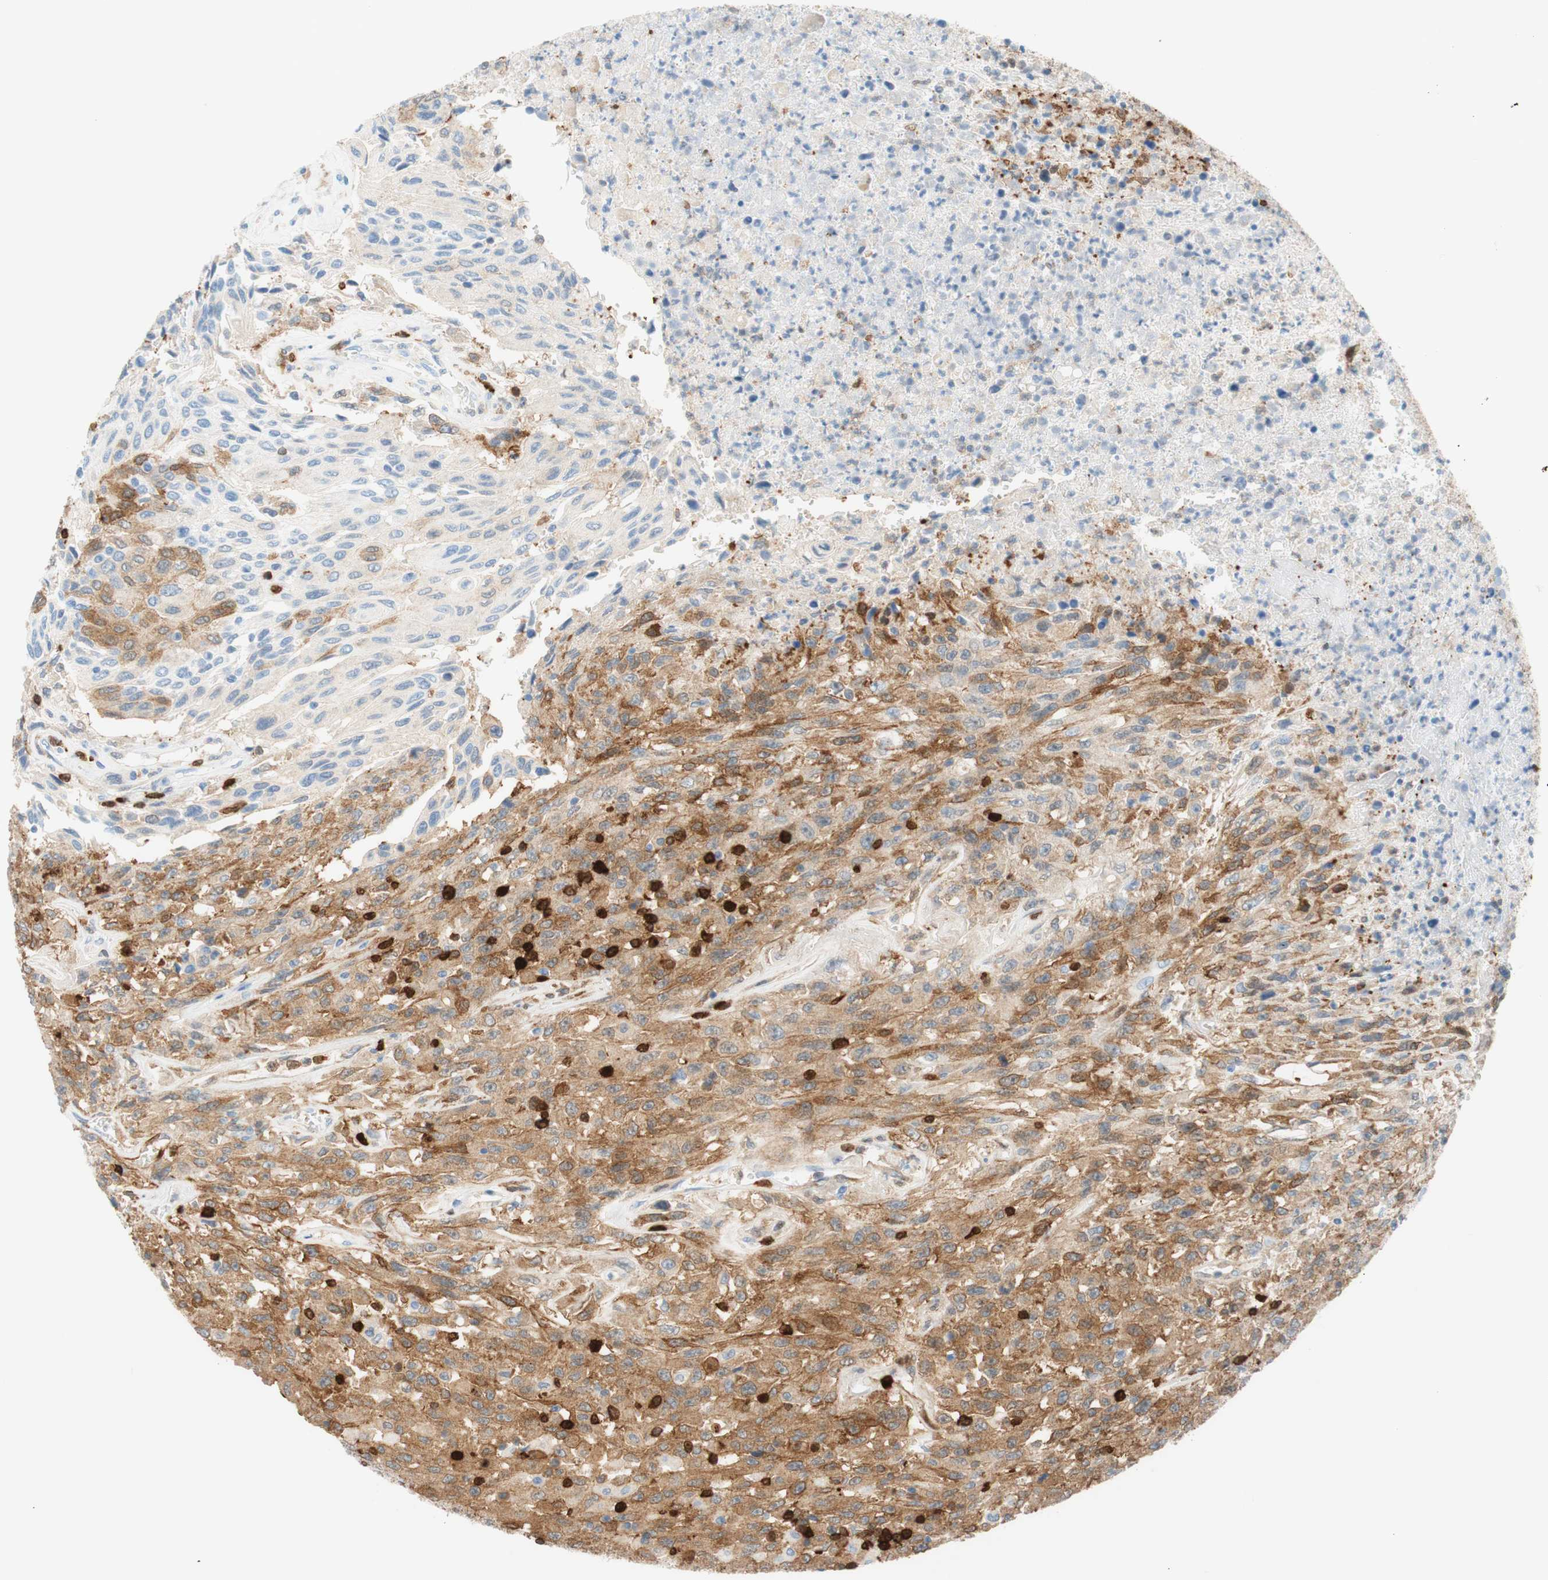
{"staining": {"intensity": "moderate", "quantity": "25%-75%", "location": "cytoplasmic/membranous"}, "tissue": "urothelial cancer", "cell_type": "Tumor cells", "image_type": "cancer", "snomed": [{"axis": "morphology", "description": "Urothelial carcinoma, High grade"}, {"axis": "topography", "description": "Urinary bladder"}], "caption": "Immunohistochemical staining of urothelial cancer reveals medium levels of moderate cytoplasmic/membranous expression in approximately 25%-75% of tumor cells. The staining was performed using DAB to visualize the protein expression in brown, while the nuclei were stained in blue with hematoxylin (Magnification: 20x).", "gene": "STMN1", "patient": {"sex": "male", "age": 66}}